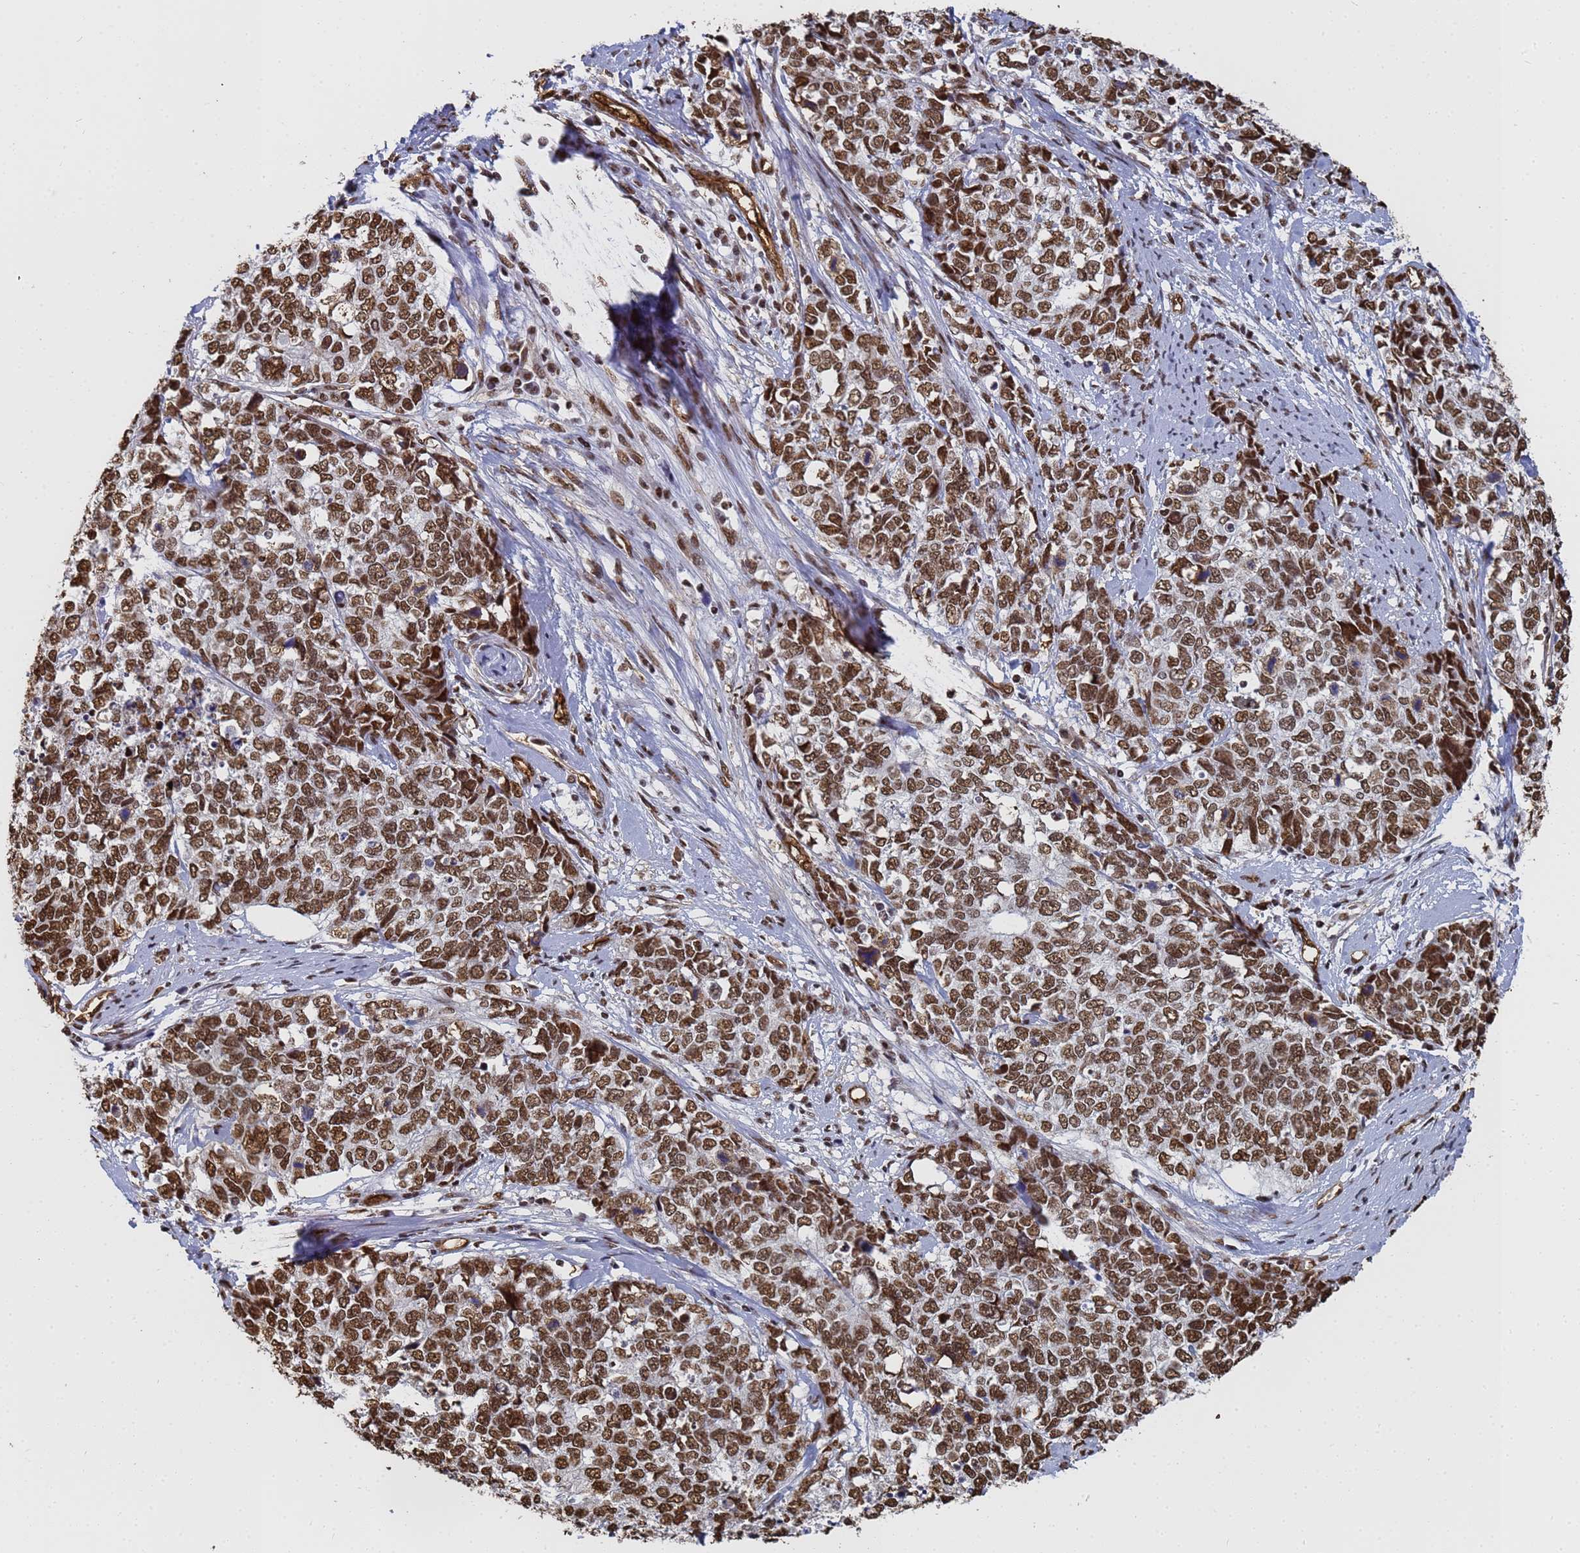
{"staining": {"intensity": "strong", "quantity": ">75%", "location": "nuclear"}, "tissue": "cervical cancer", "cell_type": "Tumor cells", "image_type": "cancer", "snomed": [{"axis": "morphology", "description": "Squamous cell carcinoma, NOS"}, {"axis": "topography", "description": "Cervix"}], "caption": "Immunohistochemical staining of human cervical cancer reveals strong nuclear protein positivity in approximately >75% of tumor cells.", "gene": "RAVER2", "patient": {"sex": "female", "age": 63}}